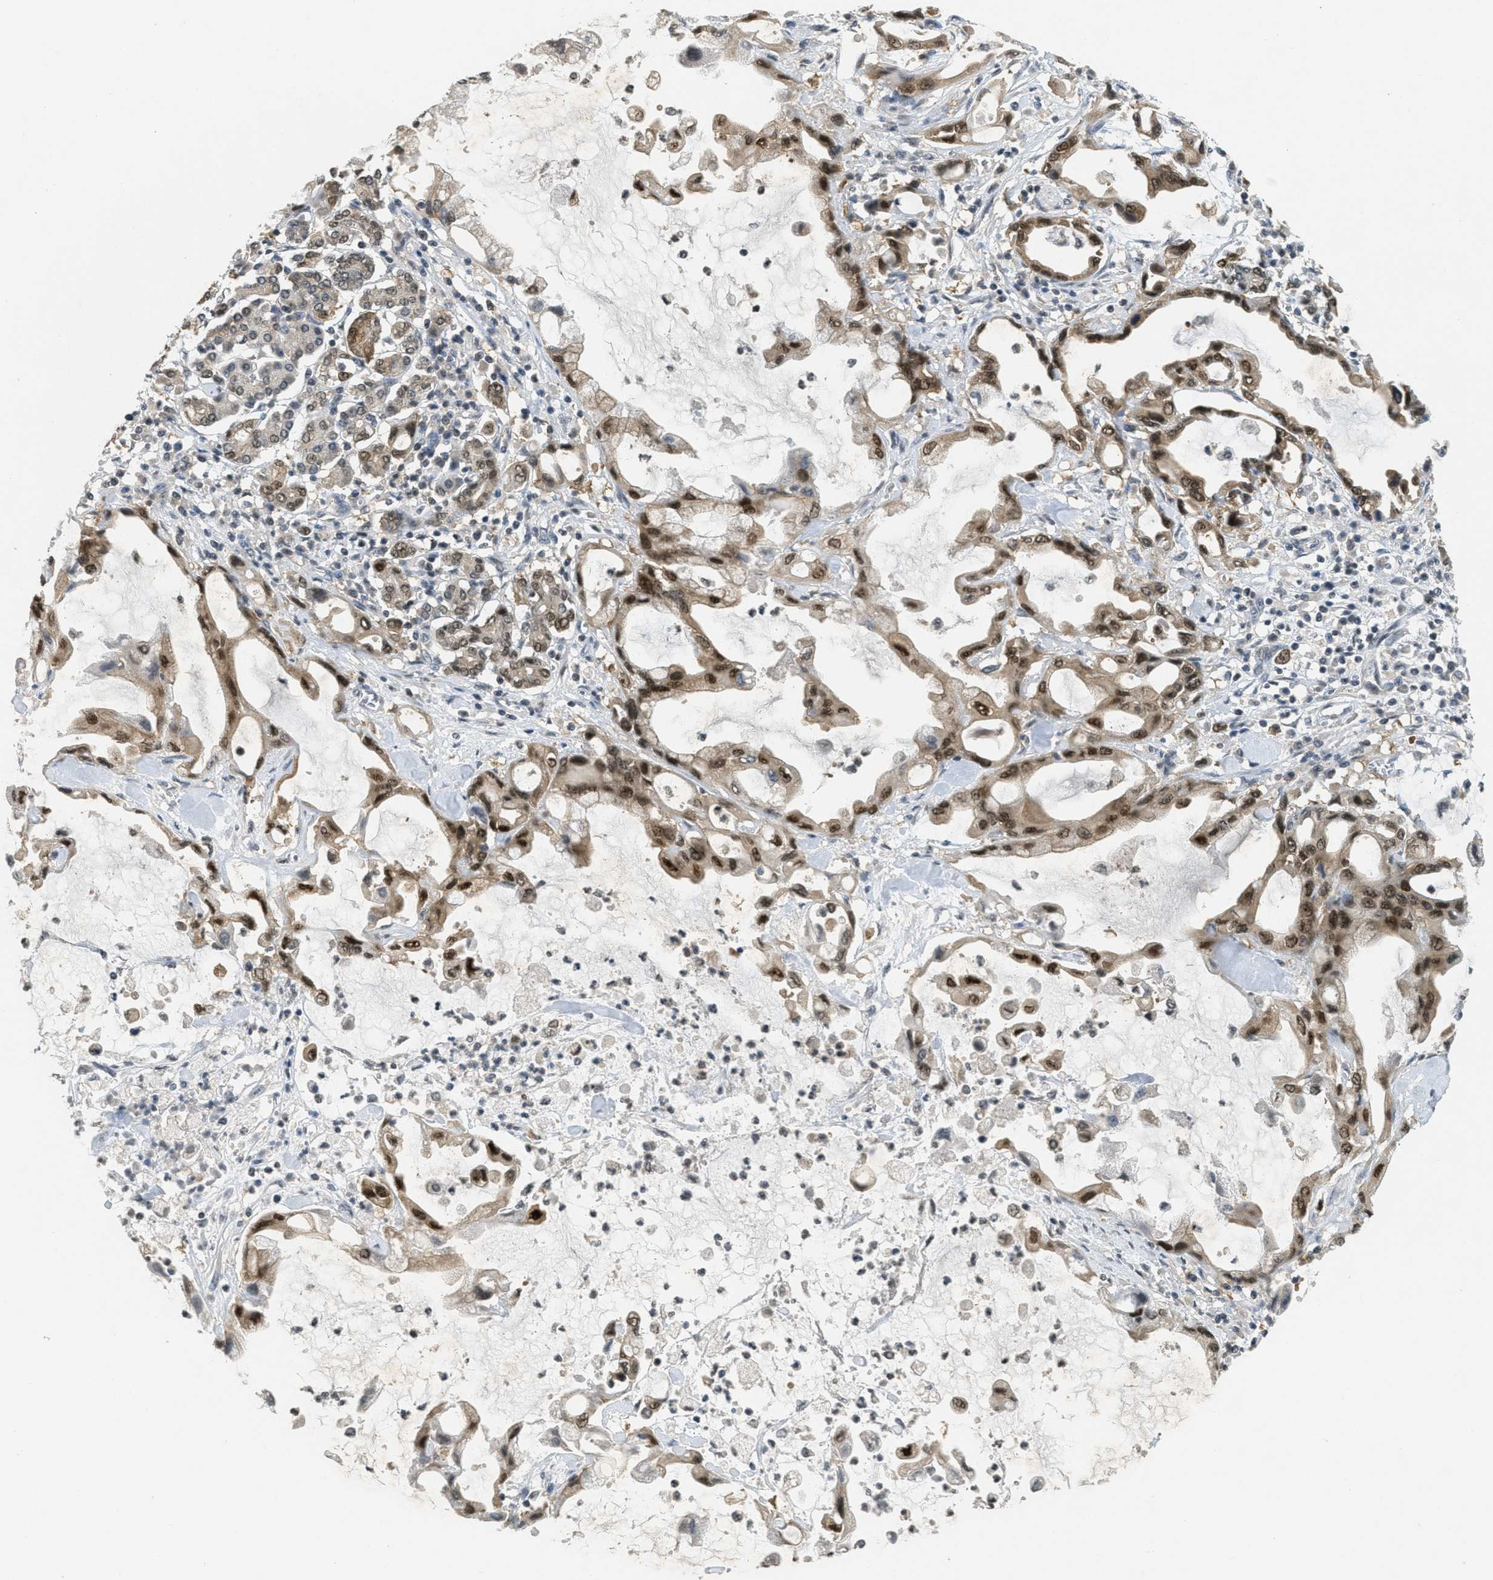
{"staining": {"intensity": "strong", "quantity": ">75%", "location": "cytoplasmic/membranous,nuclear"}, "tissue": "pancreatic cancer", "cell_type": "Tumor cells", "image_type": "cancer", "snomed": [{"axis": "morphology", "description": "Adenocarcinoma, NOS"}, {"axis": "topography", "description": "Pancreas"}], "caption": "IHC staining of pancreatic adenocarcinoma, which reveals high levels of strong cytoplasmic/membranous and nuclear expression in about >75% of tumor cells indicating strong cytoplasmic/membranous and nuclear protein positivity. The staining was performed using DAB (3,3'-diaminobenzidine) (brown) for protein detection and nuclei were counterstained in hematoxylin (blue).", "gene": "DNAJB1", "patient": {"sex": "female", "age": 57}}